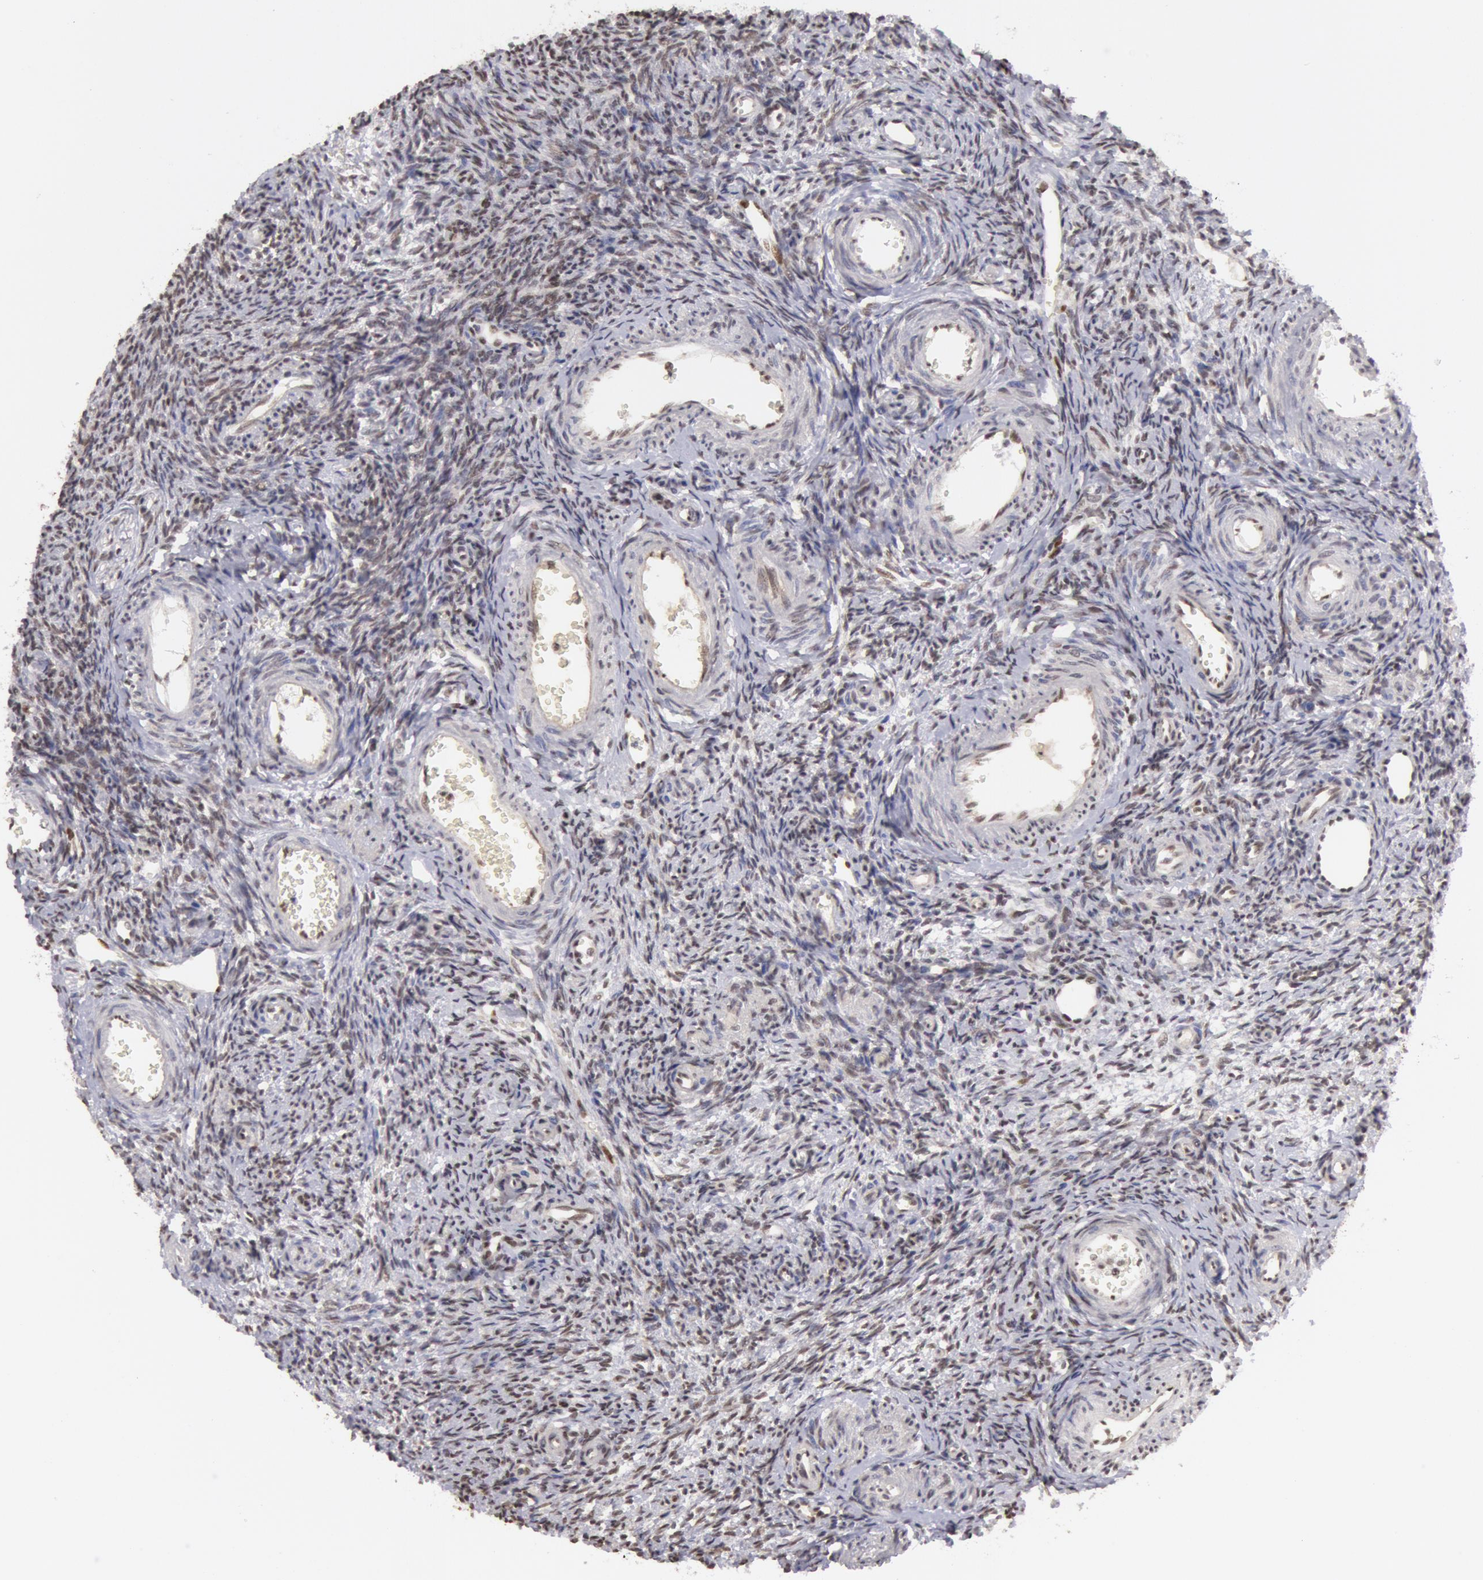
{"staining": {"intensity": "moderate", "quantity": "25%-75%", "location": "cytoplasmic/membranous,nuclear"}, "tissue": "ovary", "cell_type": "Follicle cells", "image_type": "normal", "snomed": [{"axis": "morphology", "description": "Normal tissue, NOS"}, {"axis": "topography", "description": "Ovary"}], "caption": "Immunohistochemistry of unremarkable ovary exhibits medium levels of moderate cytoplasmic/membranous,nuclear staining in approximately 25%-75% of follicle cells.", "gene": "VRTN", "patient": {"sex": "female", "age": 39}}